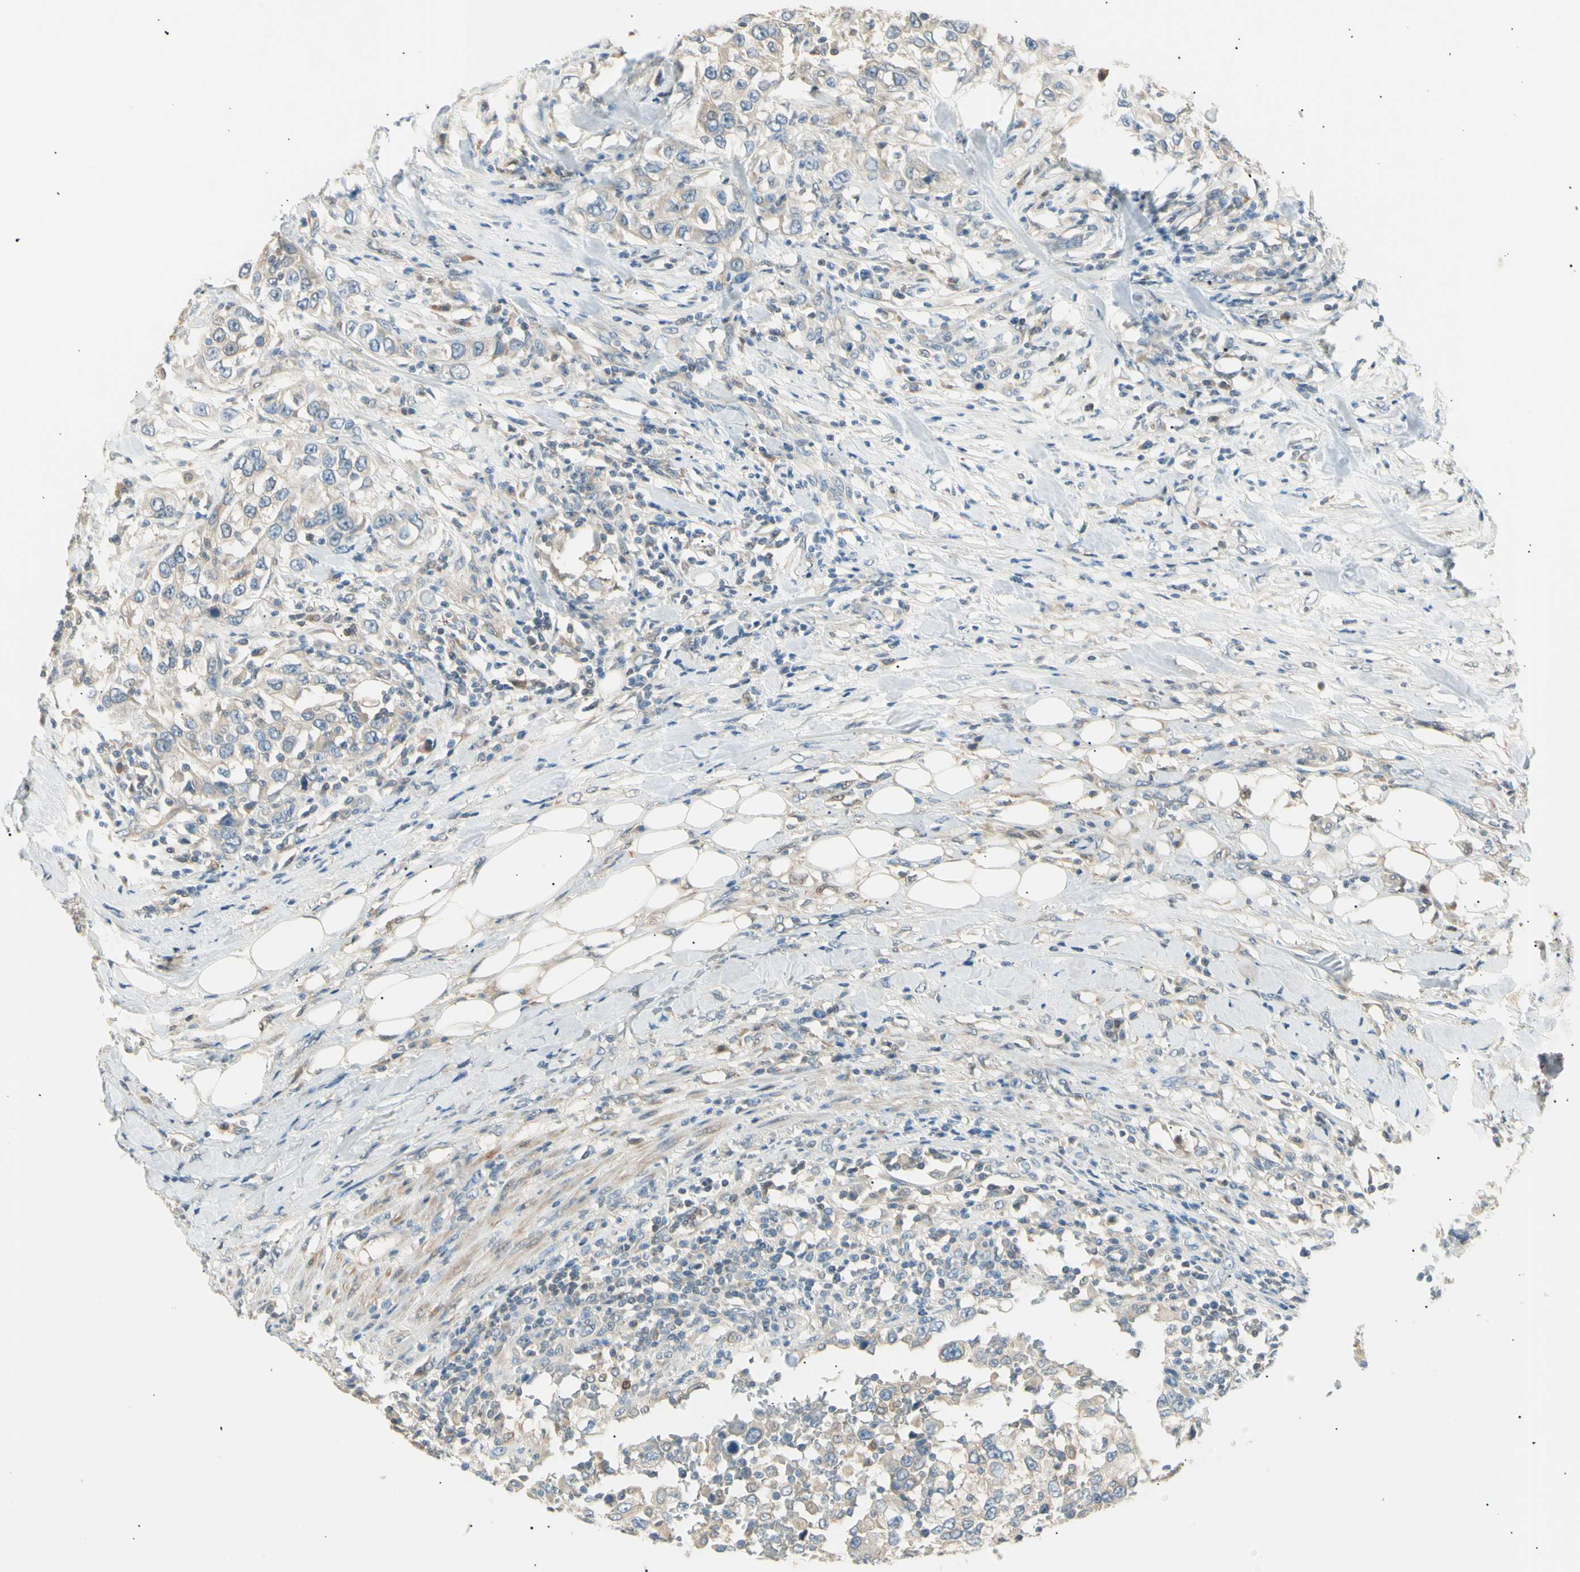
{"staining": {"intensity": "weak", "quantity": ">75%", "location": "cytoplasmic/membranous"}, "tissue": "urothelial cancer", "cell_type": "Tumor cells", "image_type": "cancer", "snomed": [{"axis": "morphology", "description": "Urothelial carcinoma, High grade"}, {"axis": "topography", "description": "Urinary bladder"}], "caption": "Tumor cells demonstrate low levels of weak cytoplasmic/membranous expression in approximately >75% of cells in urothelial carcinoma (high-grade).", "gene": "LHPP", "patient": {"sex": "female", "age": 80}}